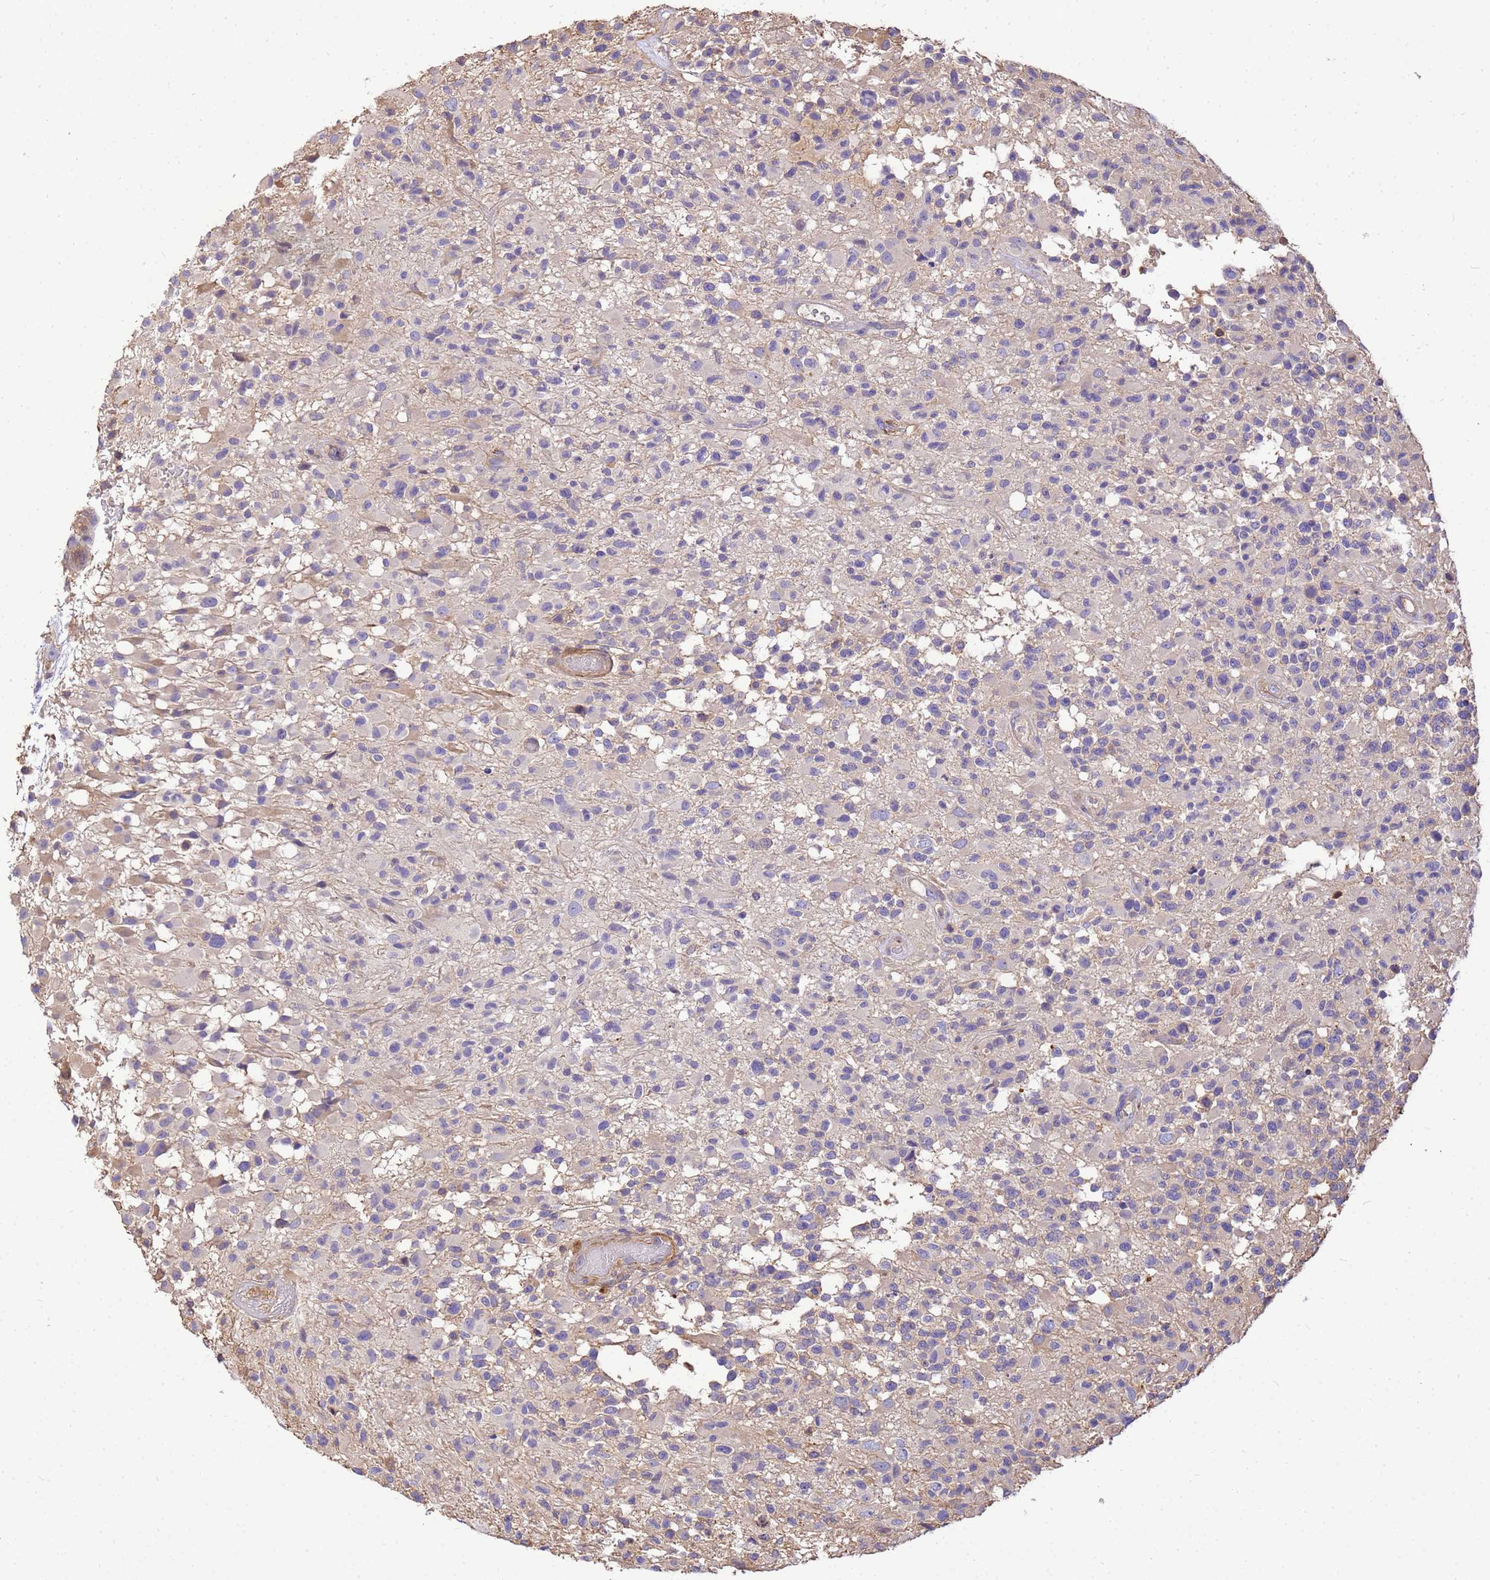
{"staining": {"intensity": "negative", "quantity": "none", "location": "none"}, "tissue": "glioma", "cell_type": "Tumor cells", "image_type": "cancer", "snomed": [{"axis": "morphology", "description": "Glioma, malignant, High grade"}, {"axis": "morphology", "description": "Glioblastoma, NOS"}, {"axis": "topography", "description": "Brain"}], "caption": "Human glioma stained for a protein using immunohistochemistry displays no positivity in tumor cells.", "gene": "WDR64", "patient": {"sex": "male", "age": 60}}